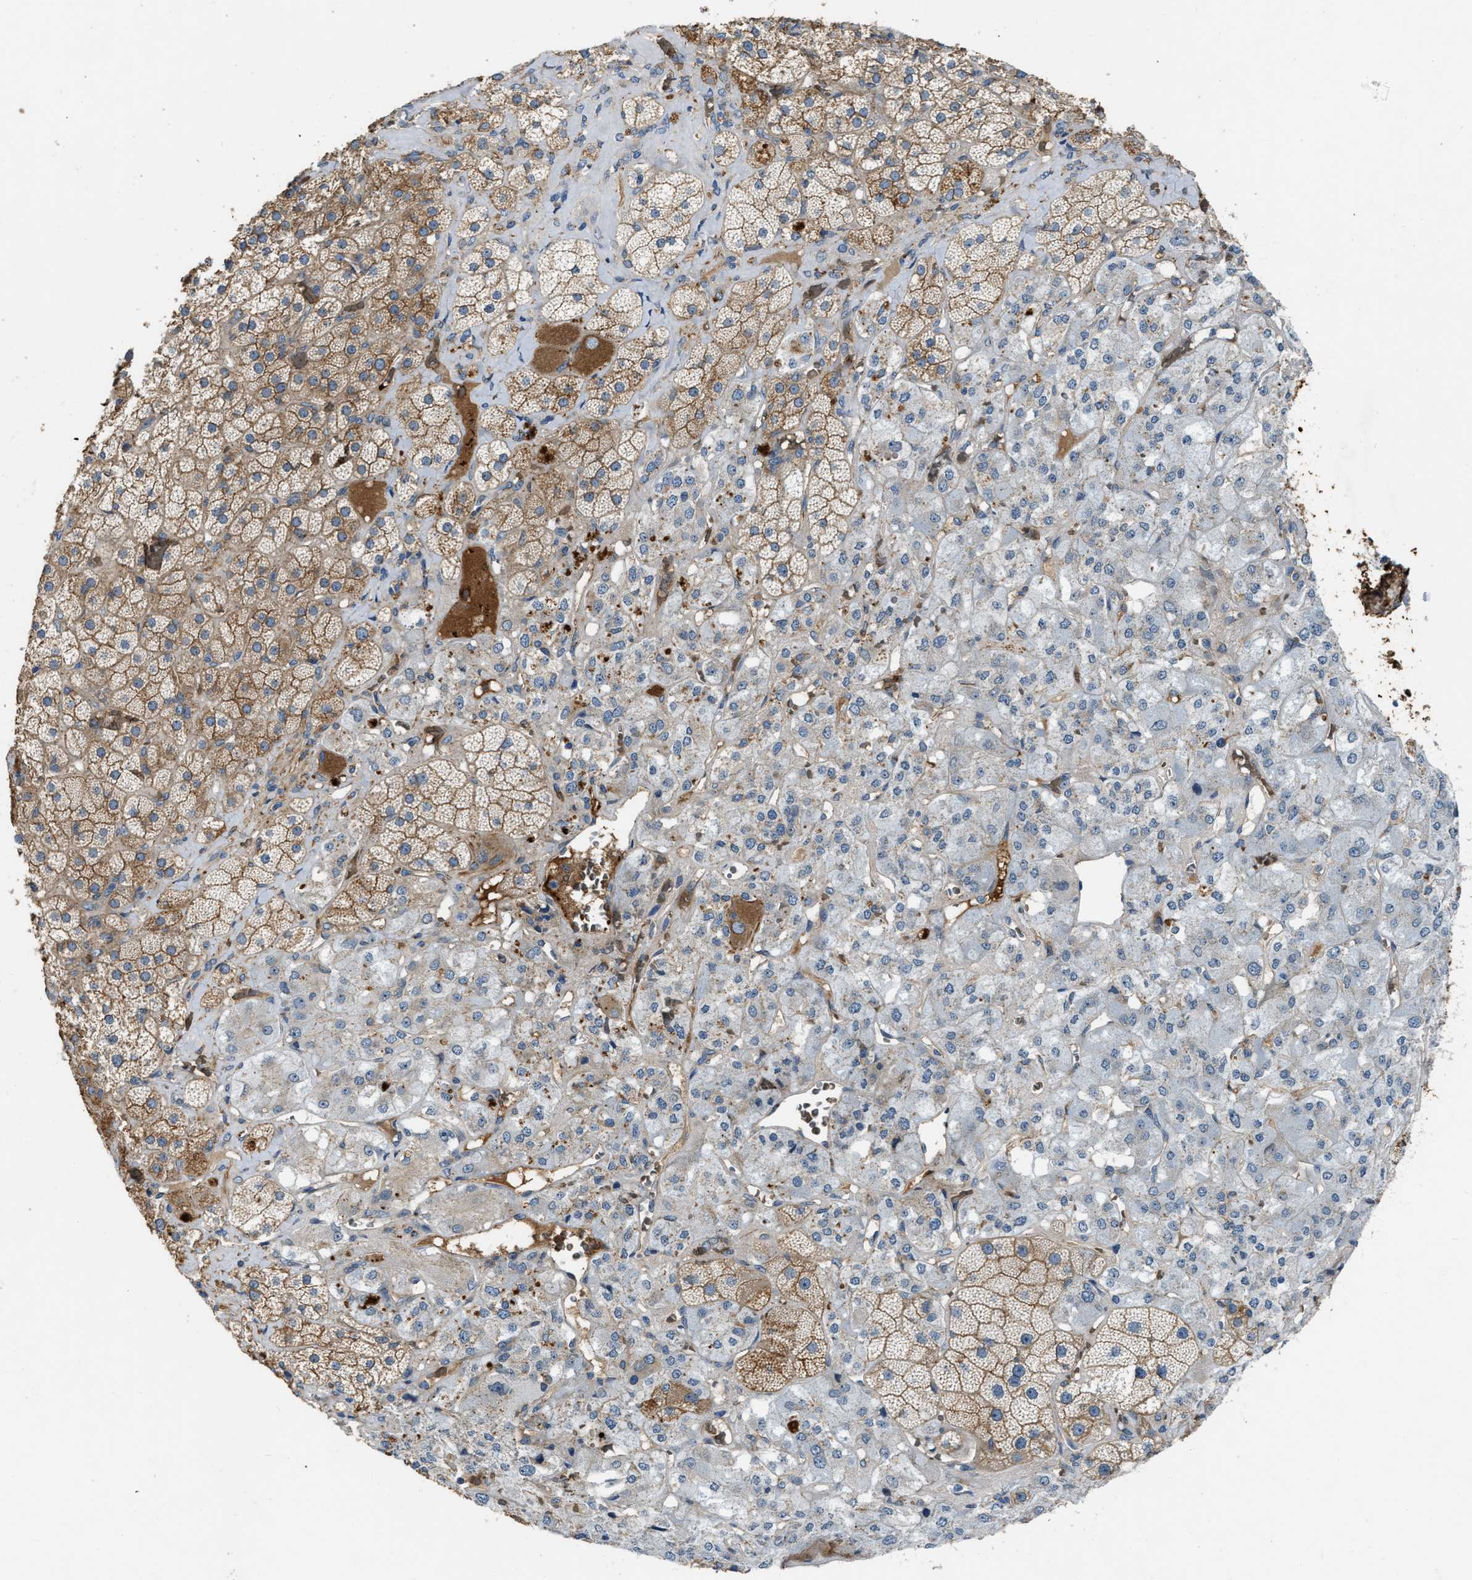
{"staining": {"intensity": "moderate", "quantity": ">75%", "location": "cytoplasmic/membranous"}, "tissue": "adrenal gland", "cell_type": "Glandular cells", "image_type": "normal", "snomed": [{"axis": "morphology", "description": "Normal tissue, NOS"}, {"axis": "topography", "description": "Adrenal gland"}], "caption": "Glandular cells exhibit moderate cytoplasmic/membranous staining in about >75% of cells in normal adrenal gland. (brown staining indicates protein expression, while blue staining denotes nuclei).", "gene": "ERC1", "patient": {"sex": "male", "age": 57}}